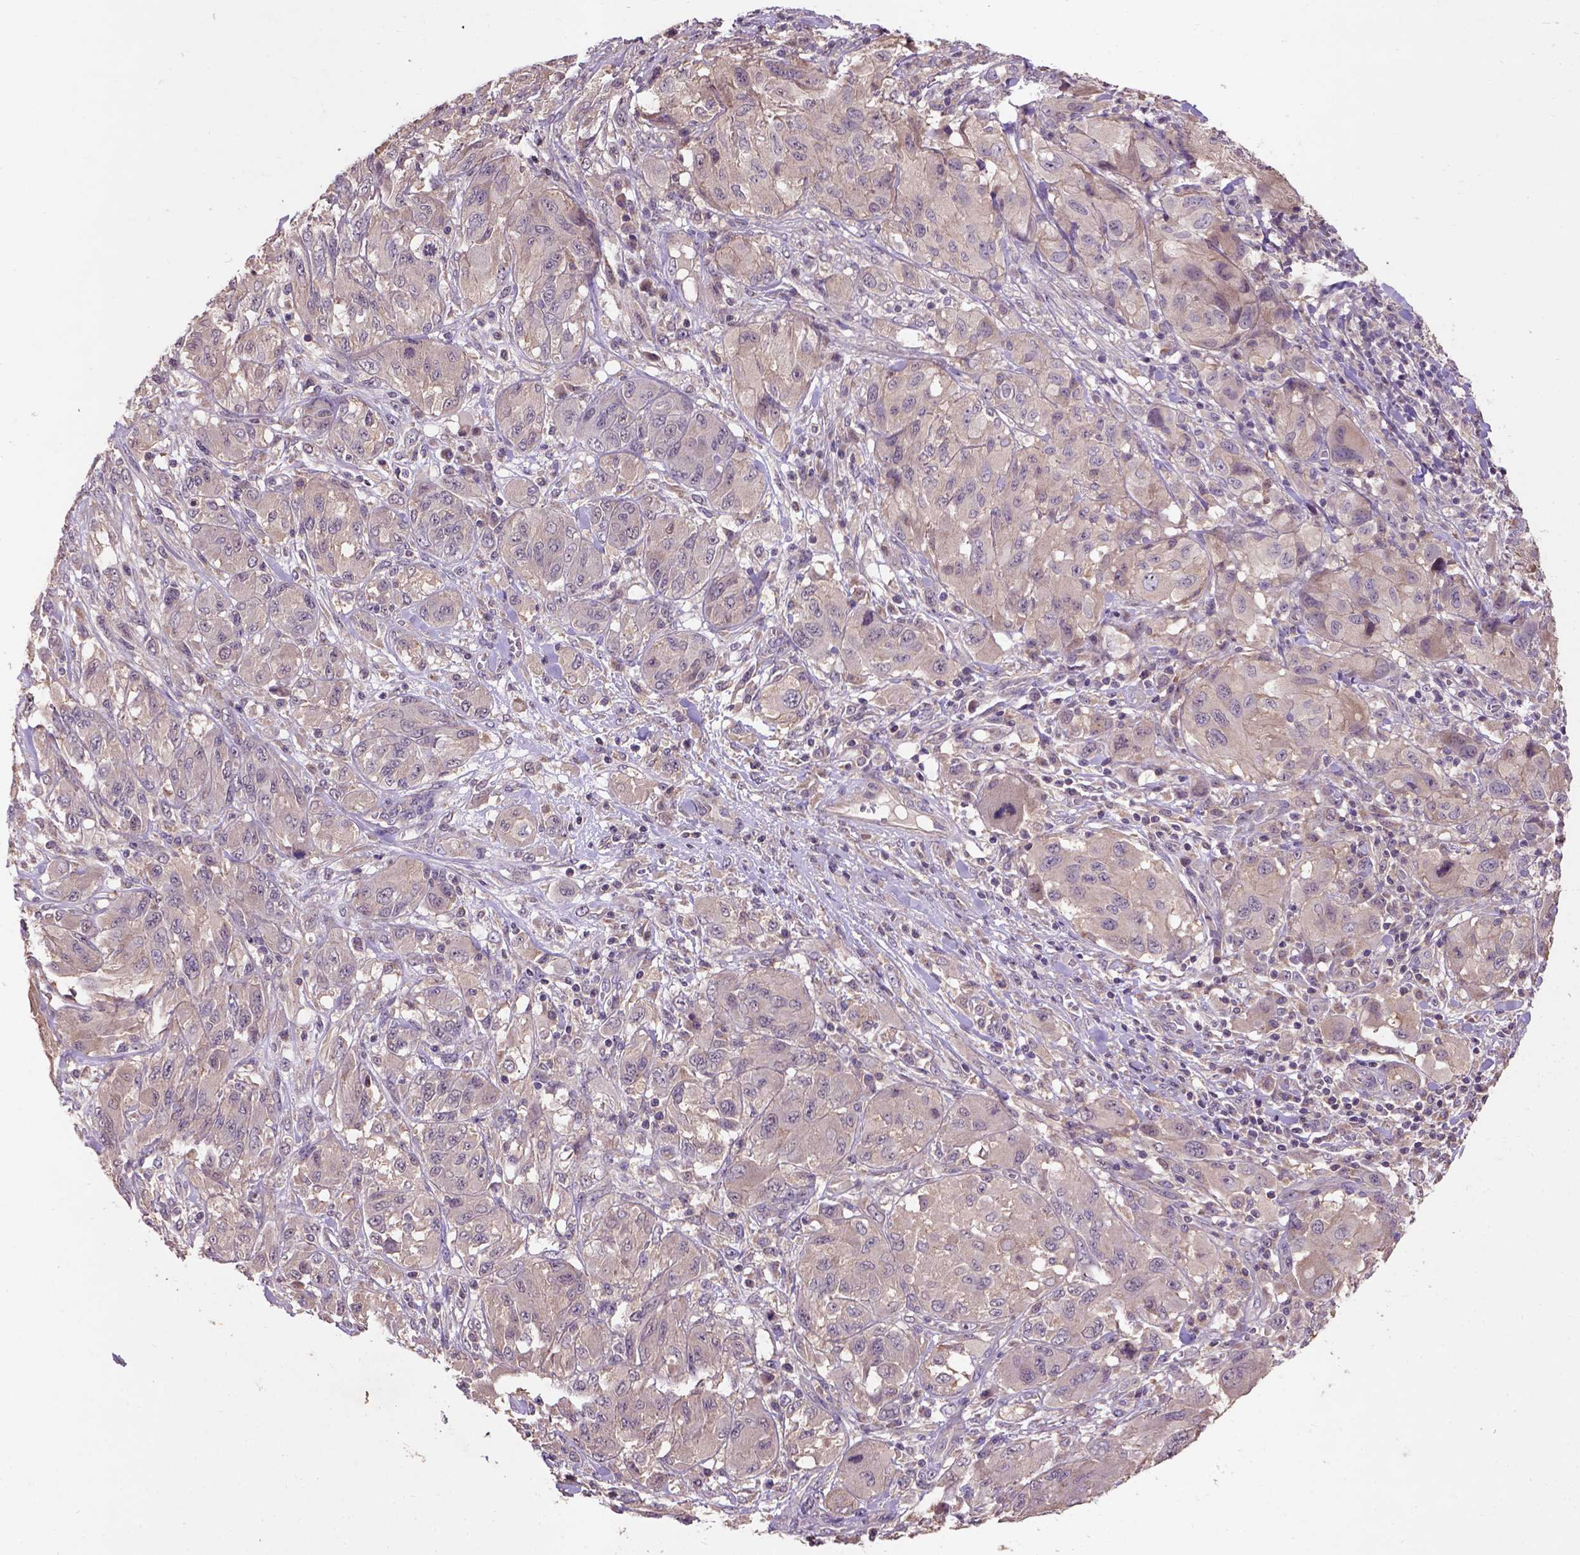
{"staining": {"intensity": "weak", "quantity": "25%-75%", "location": "cytoplasmic/membranous"}, "tissue": "melanoma", "cell_type": "Tumor cells", "image_type": "cancer", "snomed": [{"axis": "morphology", "description": "Malignant melanoma, NOS"}, {"axis": "topography", "description": "Skin"}], "caption": "IHC staining of malignant melanoma, which reveals low levels of weak cytoplasmic/membranous expression in approximately 25%-75% of tumor cells indicating weak cytoplasmic/membranous protein staining. The staining was performed using DAB (3,3'-diaminobenzidine) (brown) for protein detection and nuclei were counterstained in hematoxylin (blue).", "gene": "KBTBD8", "patient": {"sex": "female", "age": 91}}